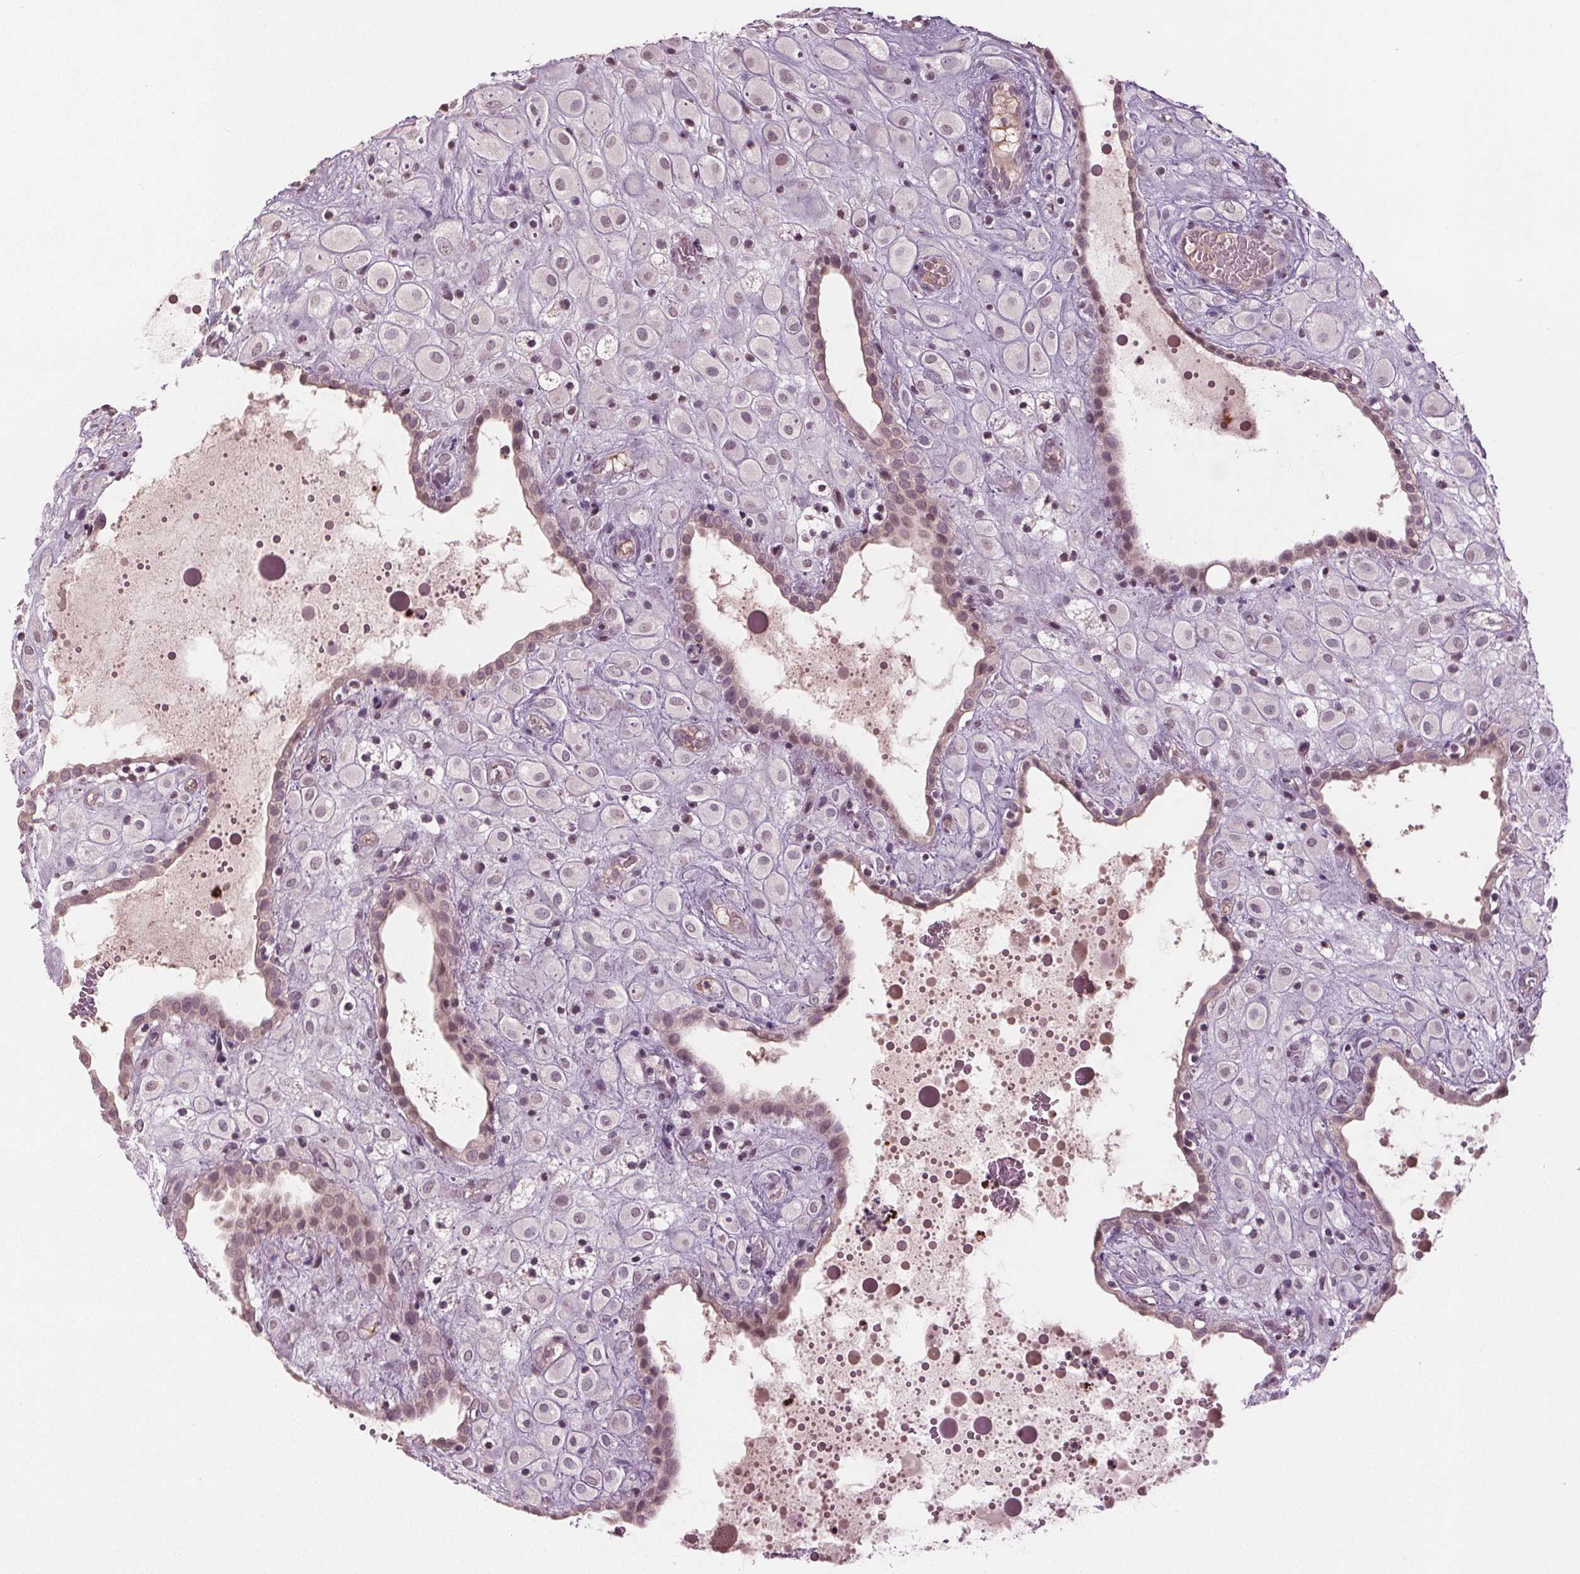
{"staining": {"intensity": "negative", "quantity": "none", "location": "none"}, "tissue": "placenta", "cell_type": "Decidual cells", "image_type": "normal", "snomed": [{"axis": "morphology", "description": "Normal tissue, NOS"}, {"axis": "topography", "description": "Placenta"}], "caption": "Immunohistochemistry (IHC) micrograph of unremarkable placenta: human placenta stained with DAB shows no significant protein positivity in decidual cells.", "gene": "CXCL16", "patient": {"sex": "female", "age": 24}}